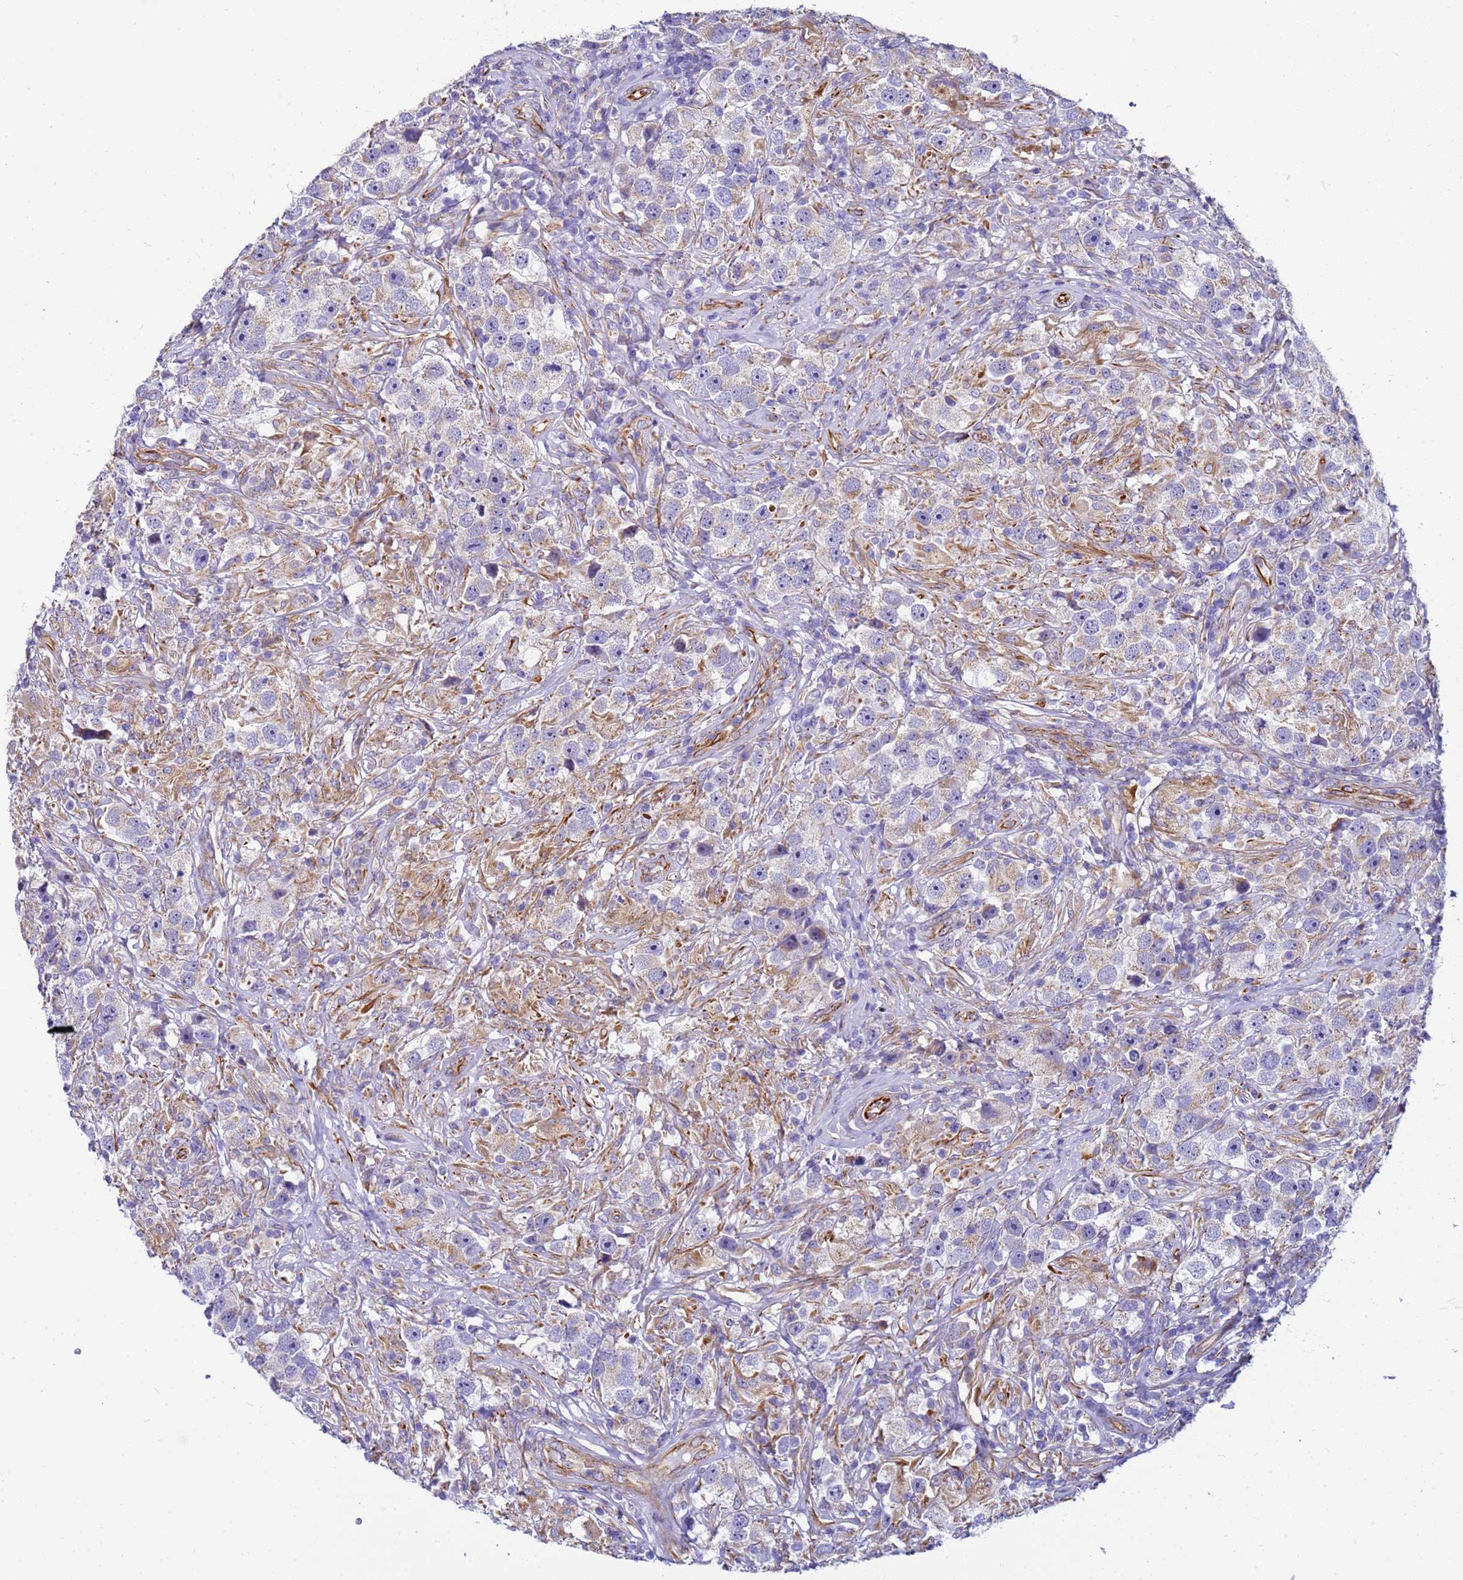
{"staining": {"intensity": "weak", "quantity": "25%-75%", "location": "cytoplasmic/membranous"}, "tissue": "testis cancer", "cell_type": "Tumor cells", "image_type": "cancer", "snomed": [{"axis": "morphology", "description": "Seminoma, NOS"}, {"axis": "topography", "description": "Testis"}], "caption": "Testis cancer (seminoma) stained with a brown dye reveals weak cytoplasmic/membranous positive expression in approximately 25%-75% of tumor cells.", "gene": "UBXN2B", "patient": {"sex": "male", "age": 49}}